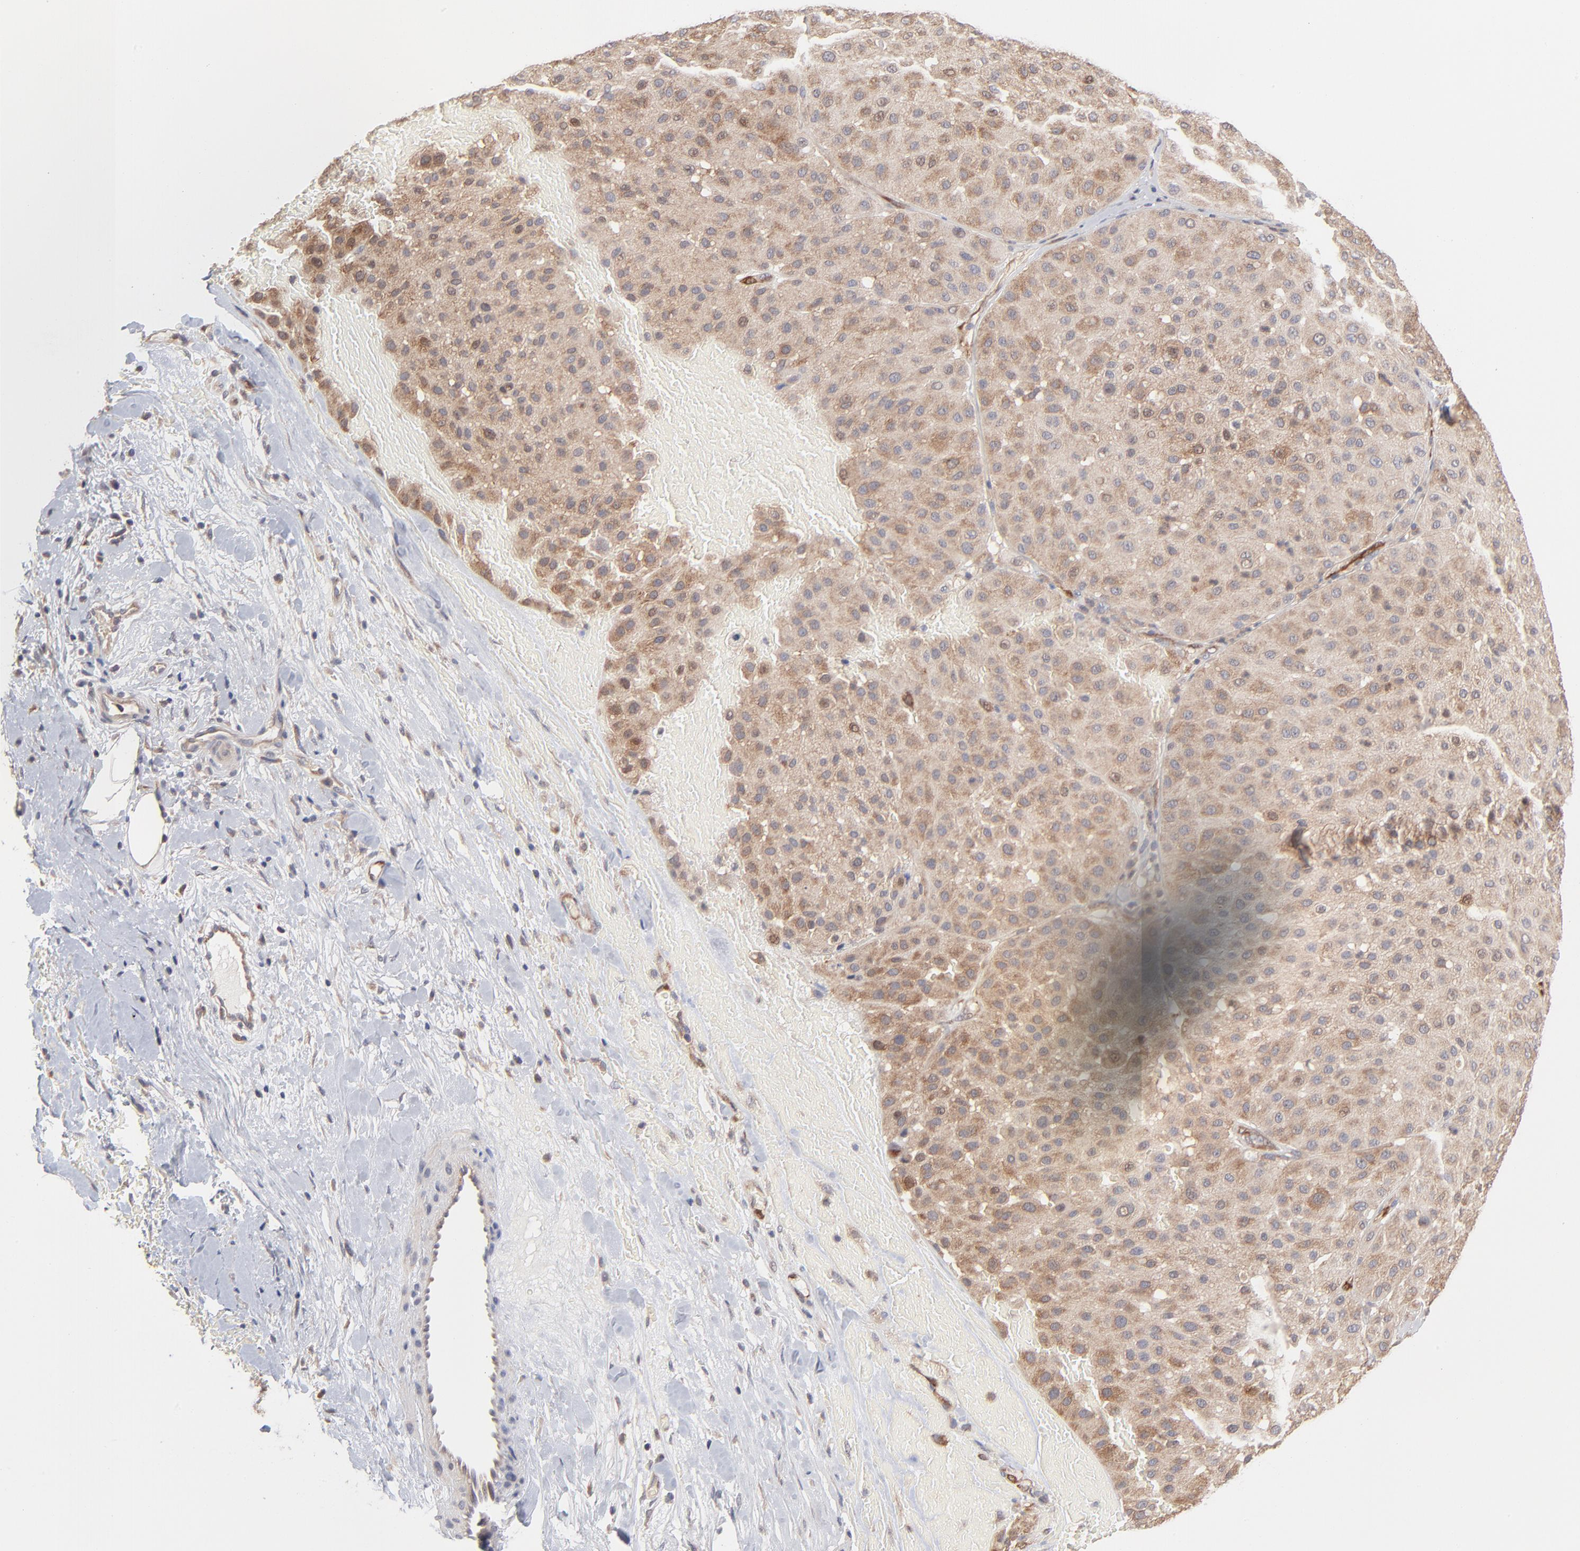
{"staining": {"intensity": "moderate", "quantity": ">75%", "location": "cytoplasmic/membranous"}, "tissue": "melanoma", "cell_type": "Tumor cells", "image_type": "cancer", "snomed": [{"axis": "morphology", "description": "Normal tissue, NOS"}, {"axis": "morphology", "description": "Malignant melanoma, Metastatic site"}, {"axis": "topography", "description": "Skin"}], "caption": "Malignant melanoma (metastatic site) stained for a protein reveals moderate cytoplasmic/membranous positivity in tumor cells.", "gene": "IVNS1ABP", "patient": {"sex": "male", "age": 41}}